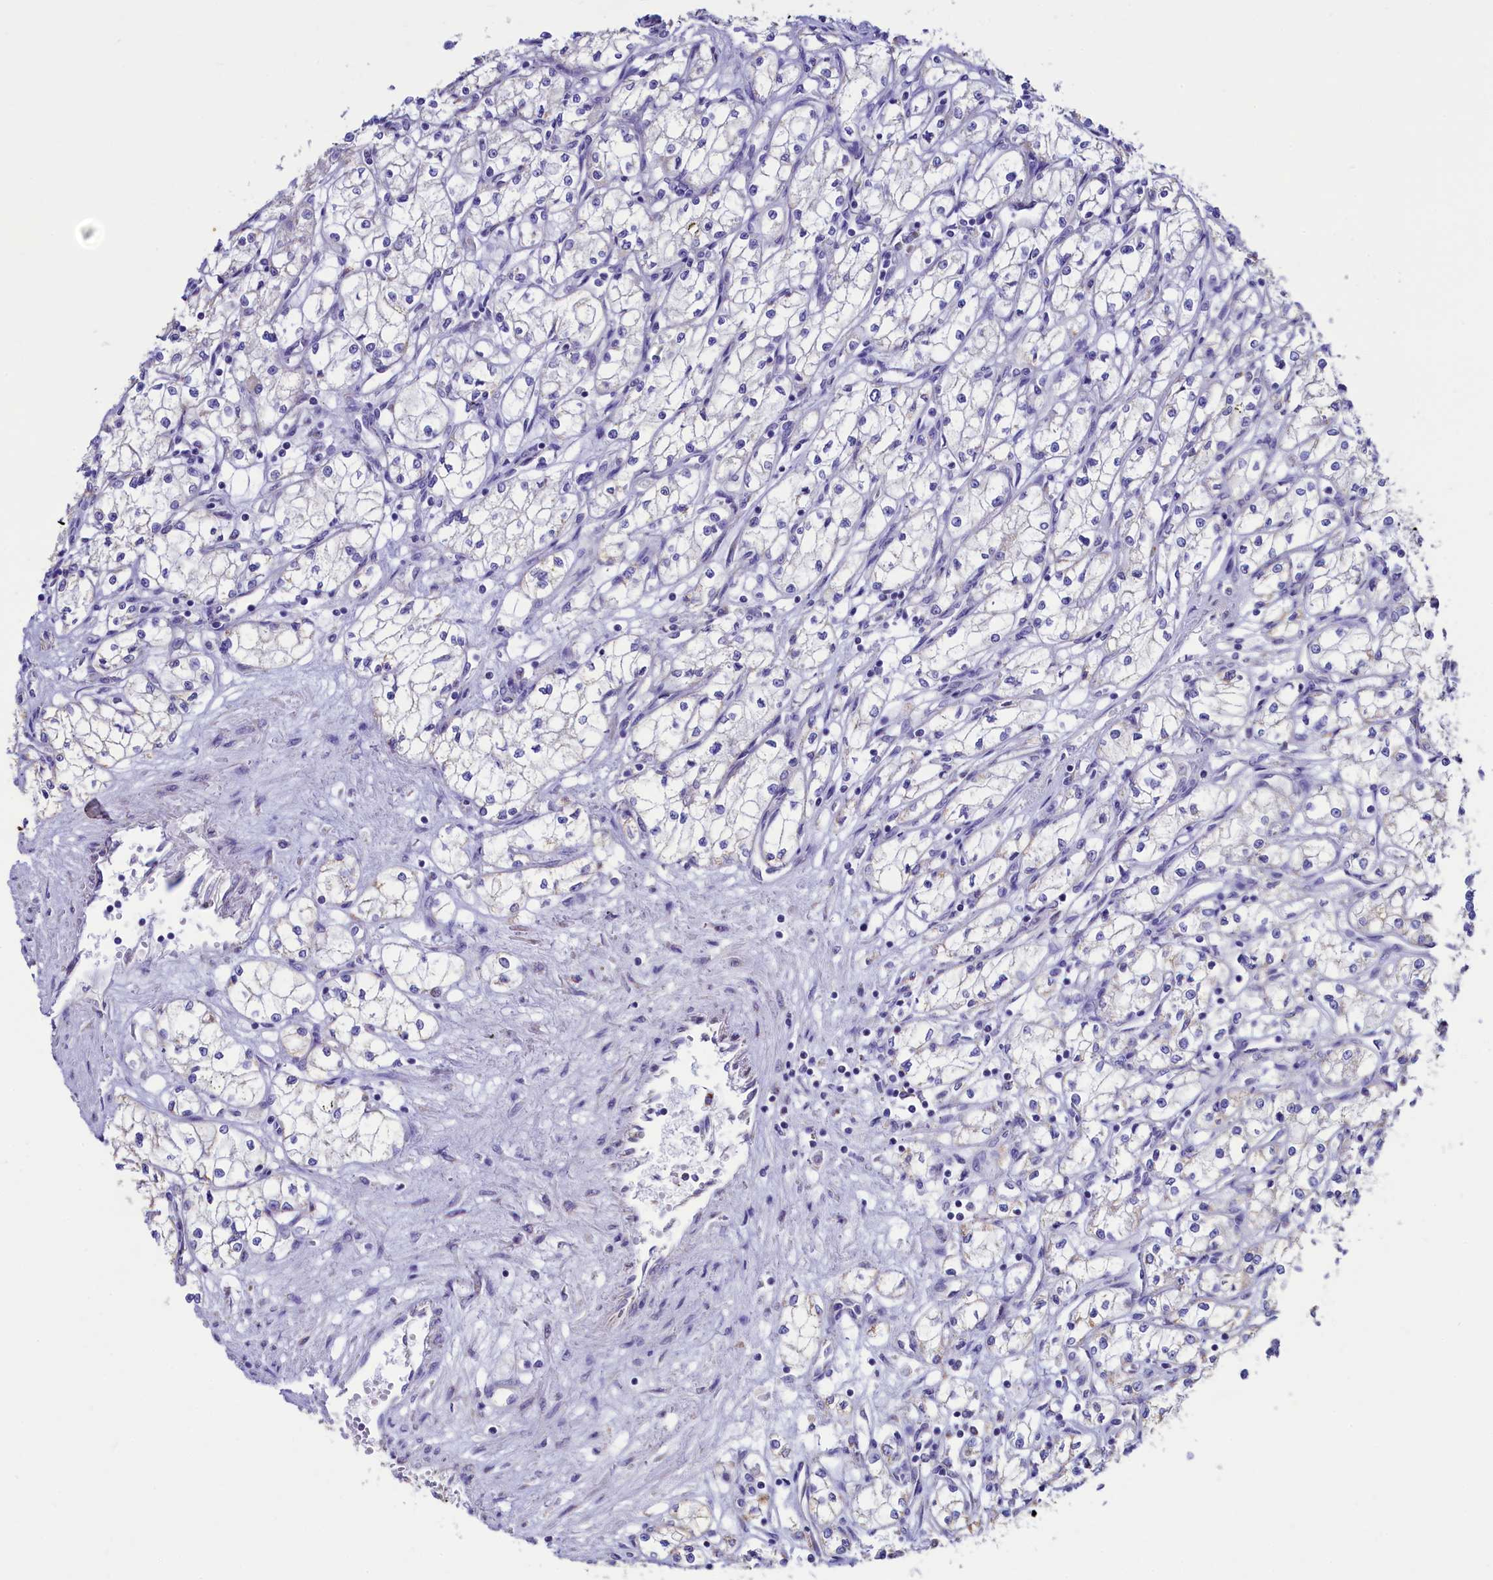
{"staining": {"intensity": "negative", "quantity": "none", "location": "none"}, "tissue": "renal cancer", "cell_type": "Tumor cells", "image_type": "cancer", "snomed": [{"axis": "morphology", "description": "Adenocarcinoma, NOS"}, {"axis": "topography", "description": "Kidney"}], "caption": "The immunohistochemistry photomicrograph has no significant positivity in tumor cells of renal cancer tissue.", "gene": "IDH3A", "patient": {"sex": "male", "age": 59}}